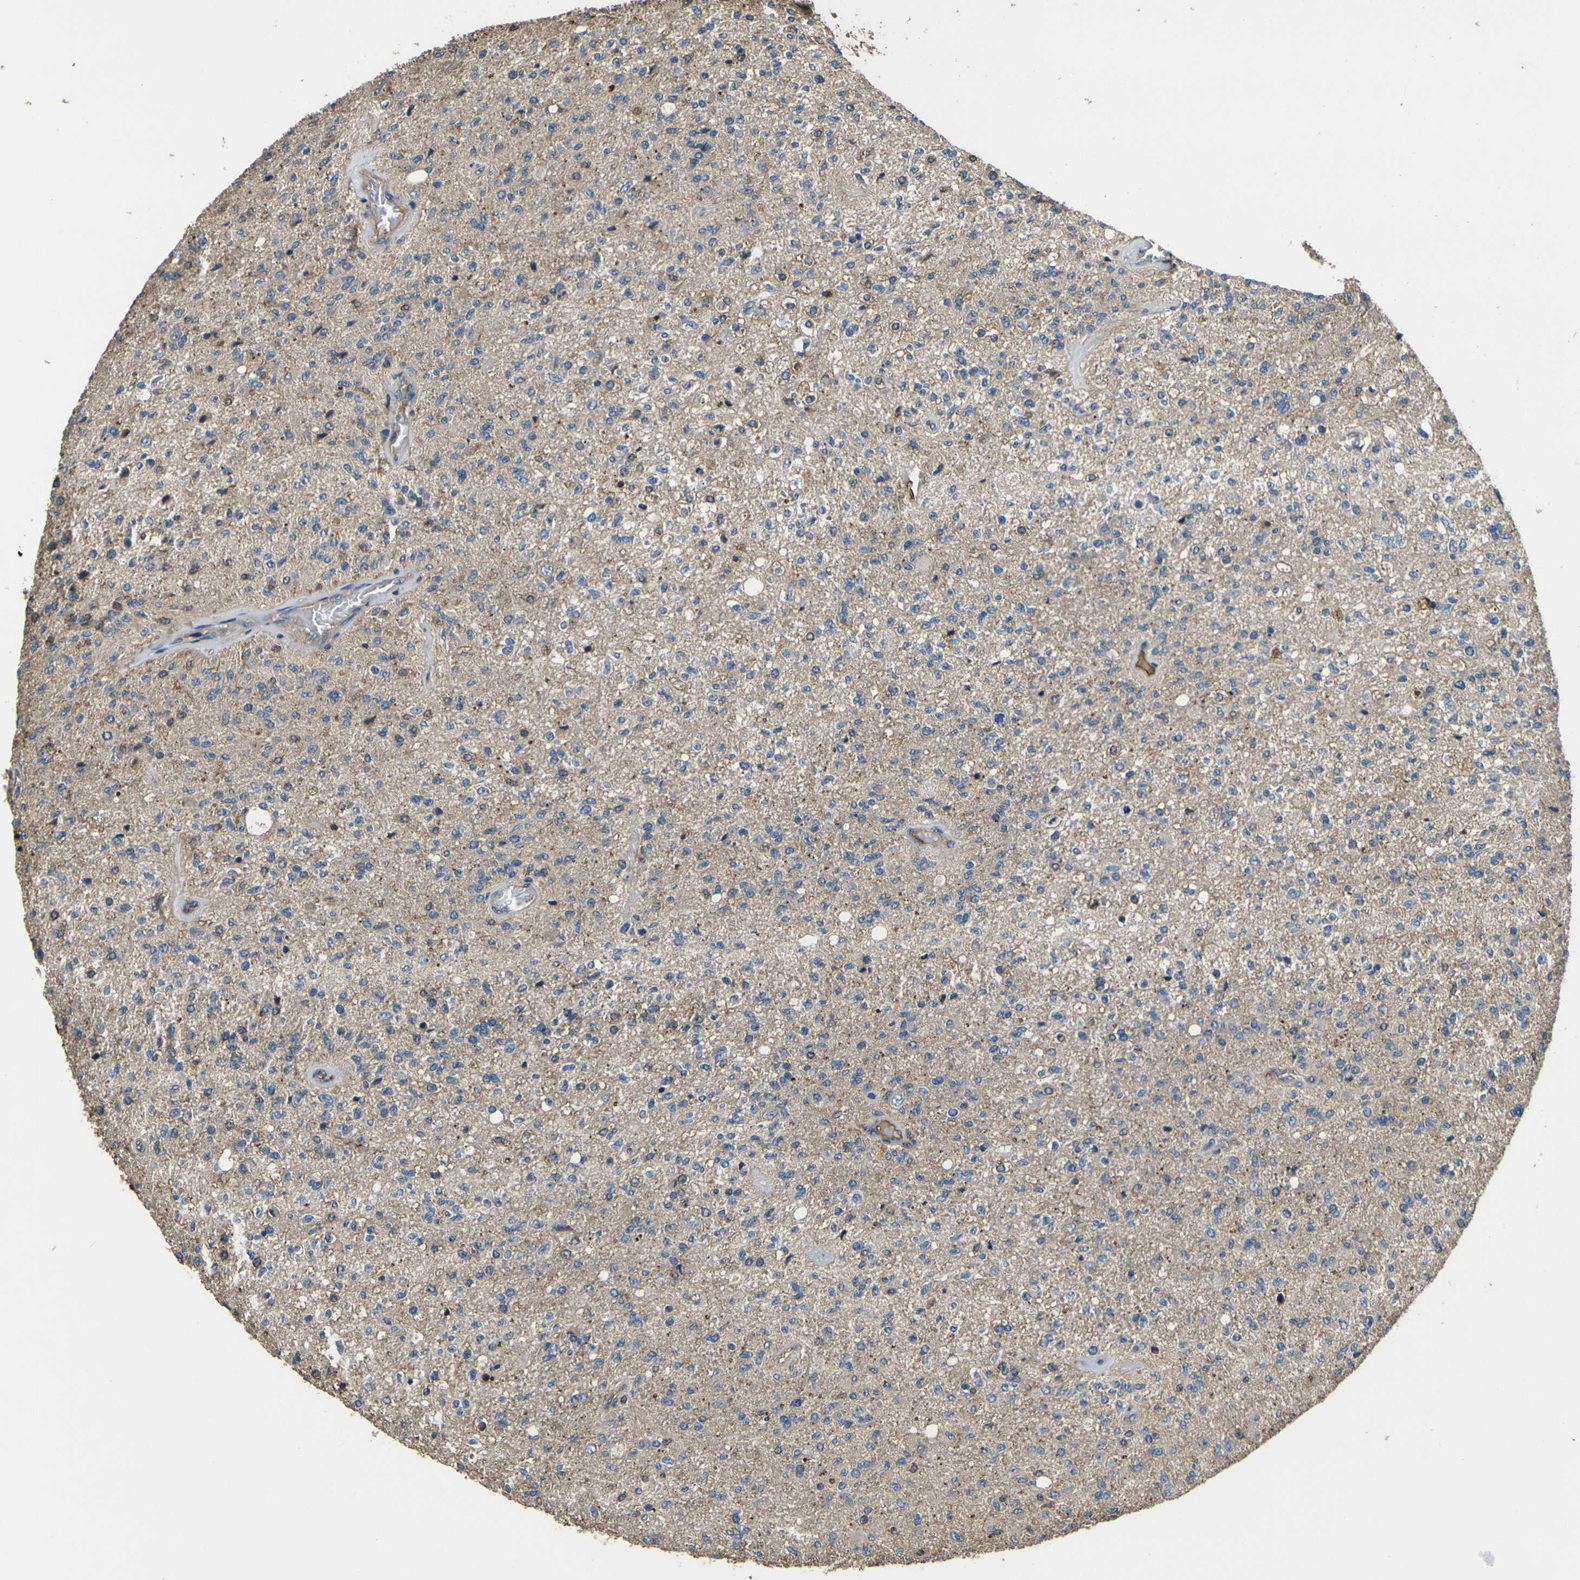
{"staining": {"intensity": "weak", "quantity": "25%-75%", "location": "cytoplasmic/membranous"}, "tissue": "glioma", "cell_type": "Tumor cells", "image_type": "cancer", "snomed": [{"axis": "morphology", "description": "Normal tissue, NOS"}, {"axis": "morphology", "description": "Glioma, malignant, High grade"}, {"axis": "topography", "description": "Cerebral cortex"}], "caption": "Immunohistochemical staining of glioma displays low levels of weak cytoplasmic/membranous positivity in approximately 25%-75% of tumor cells.", "gene": "HSPG2", "patient": {"sex": "male", "age": 77}}